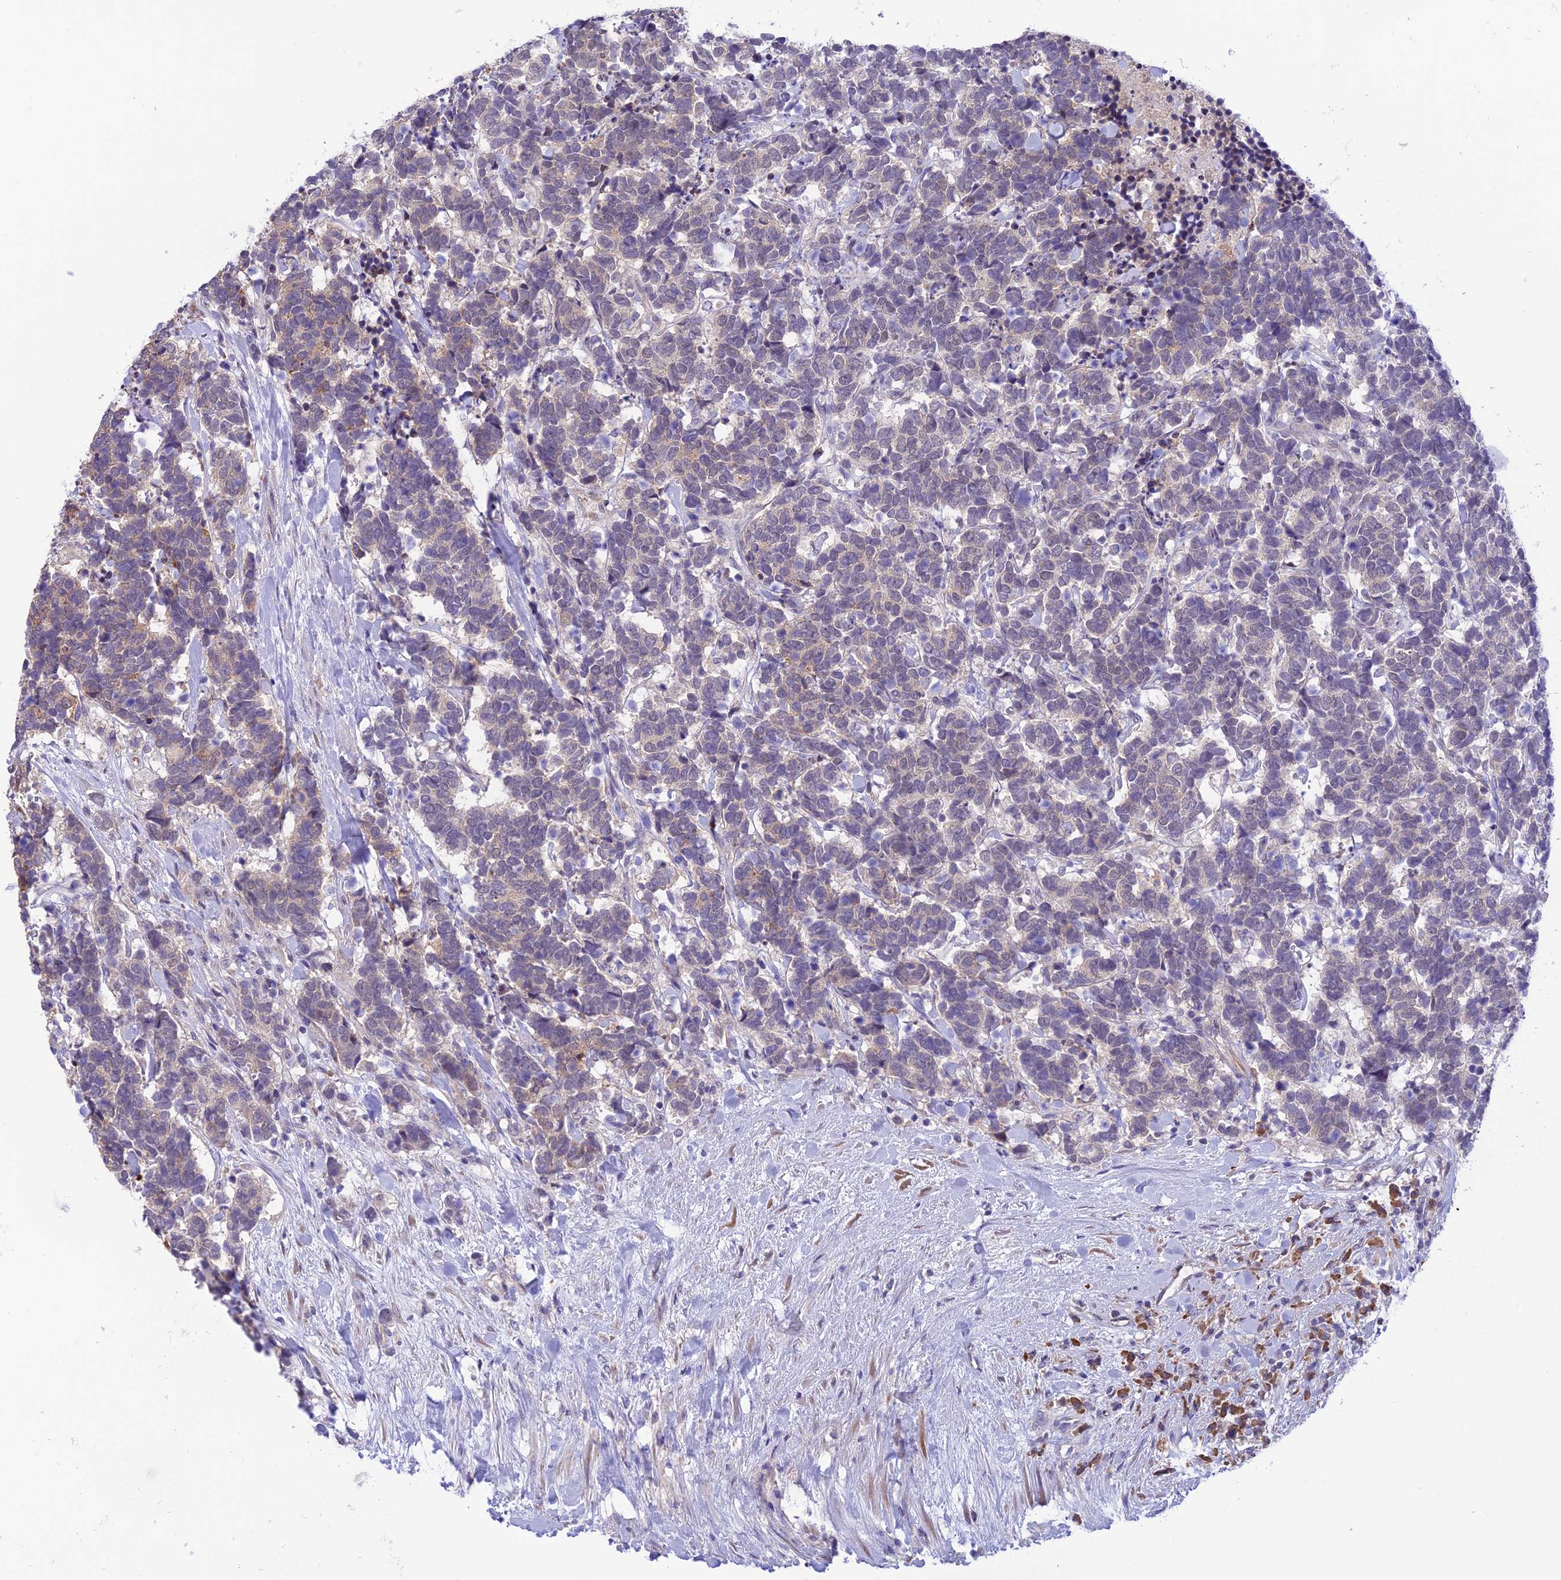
{"staining": {"intensity": "weak", "quantity": "<25%", "location": "cytoplasmic/membranous"}, "tissue": "carcinoid", "cell_type": "Tumor cells", "image_type": "cancer", "snomed": [{"axis": "morphology", "description": "Carcinoma, NOS"}, {"axis": "morphology", "description": "Carcinoid, malignant, NOS"}, {"axis": "topography", "description": "Prostate"}], "caption": "Tumor cells show no significant positivity in carcinoid.", "gene": "RNF126", "patient": {"sex": "male", "age": 57}}